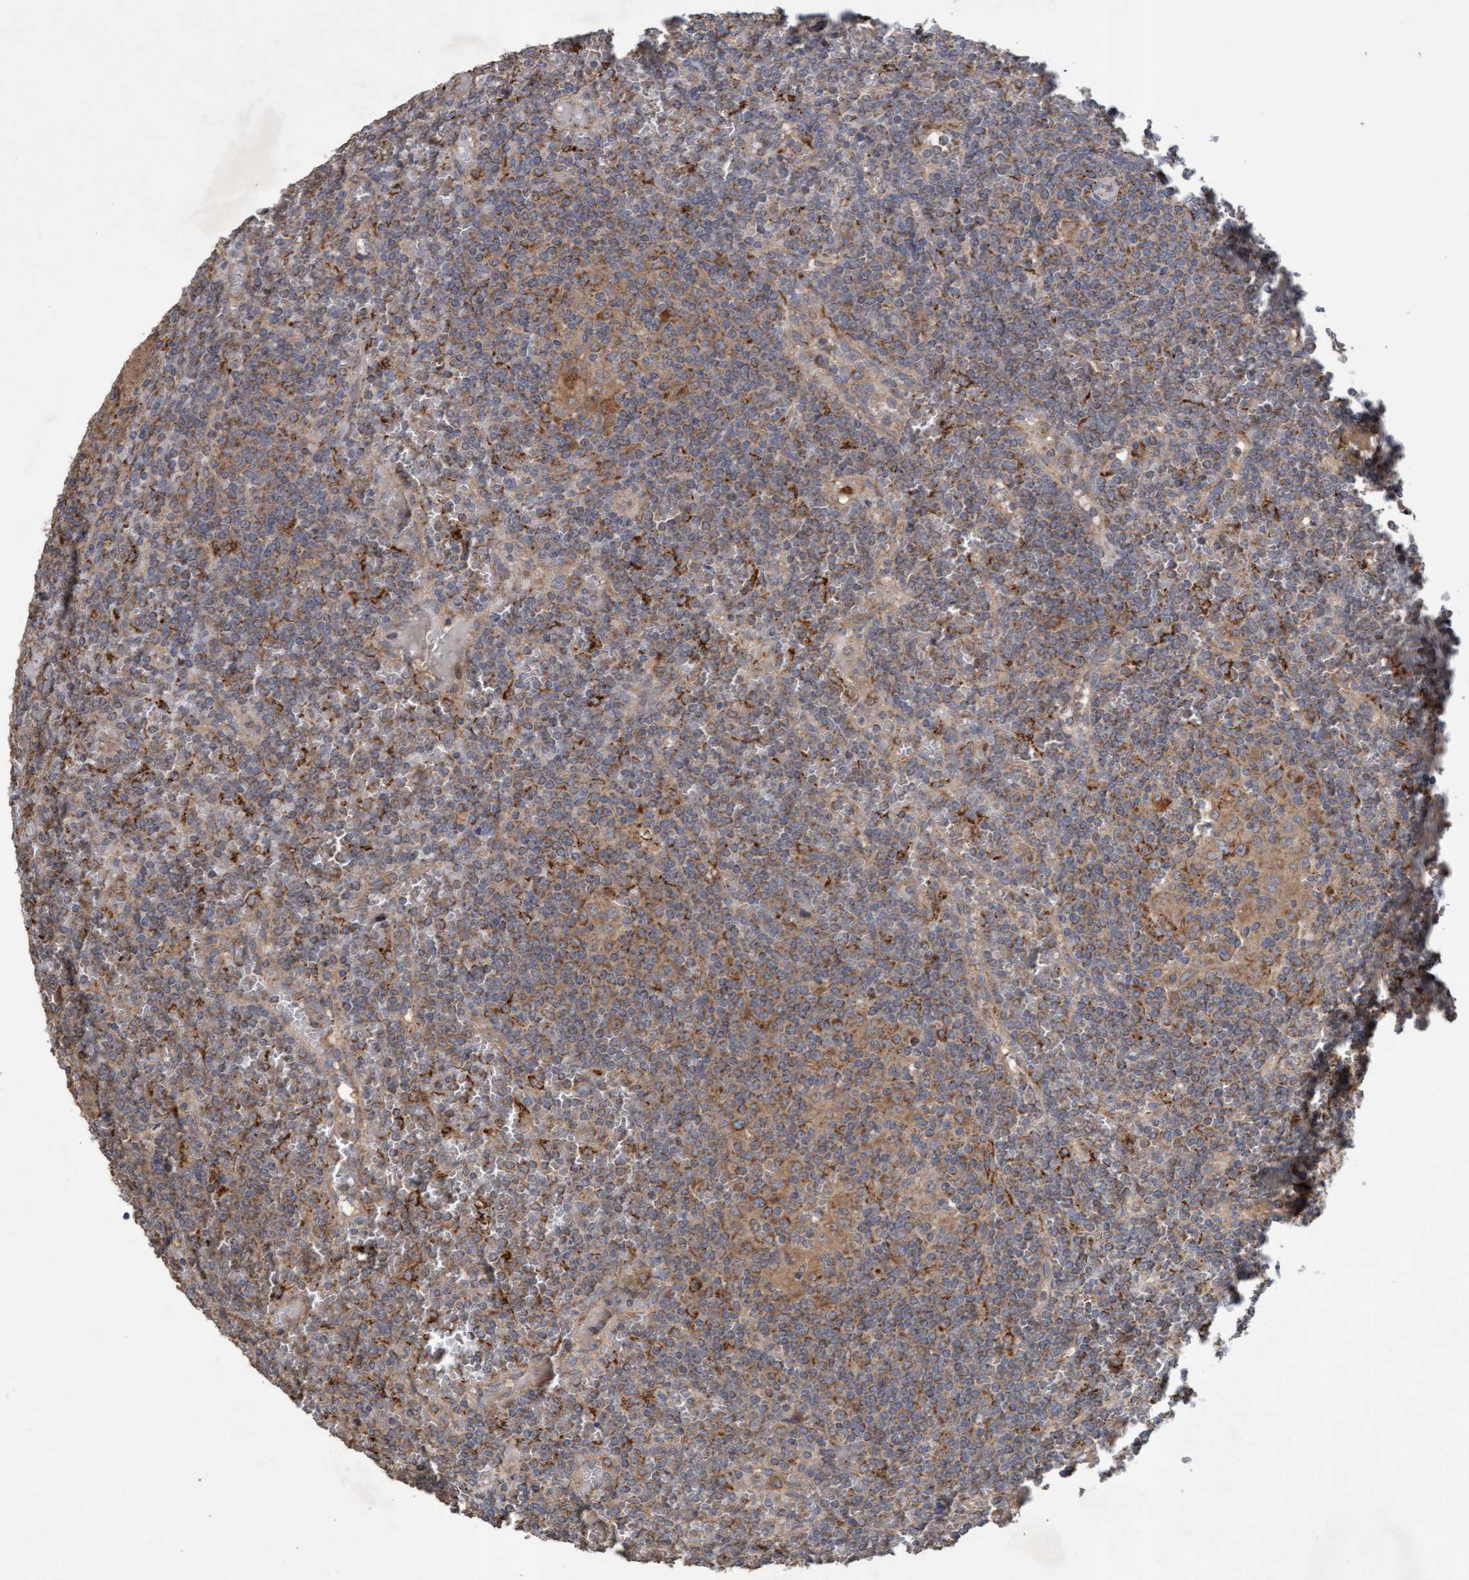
{"staining": {"intensity": "moderate", "quantity": "<25%", "location": "cytoplasmic/membranous"}, "tissue": "lymphoma", "cell_type": "Tumor cells", "image_type": "cancer", "snomed": [{"axis": "morphology", "description": "Malignant lymphoma, non-Hodgkin's type, Low grade"}, {"axis": "topography", "description": "Spleen"}], "caption": "Immunohistochemistry (IHC) histopathology image of neoplastic tissue: human low-grade malignant lymphoma, non-Hodgkin's type stained using immunohistochemistry (IHC) exhibits low levels of moderate protein expression localized specifically in the cytoplasmic/membranous of tumor cells, appearing as a cytoplasmic/membranous brown color.", "gene": "ATPAF2", "patient": {"sex": "female", "age": 19}}